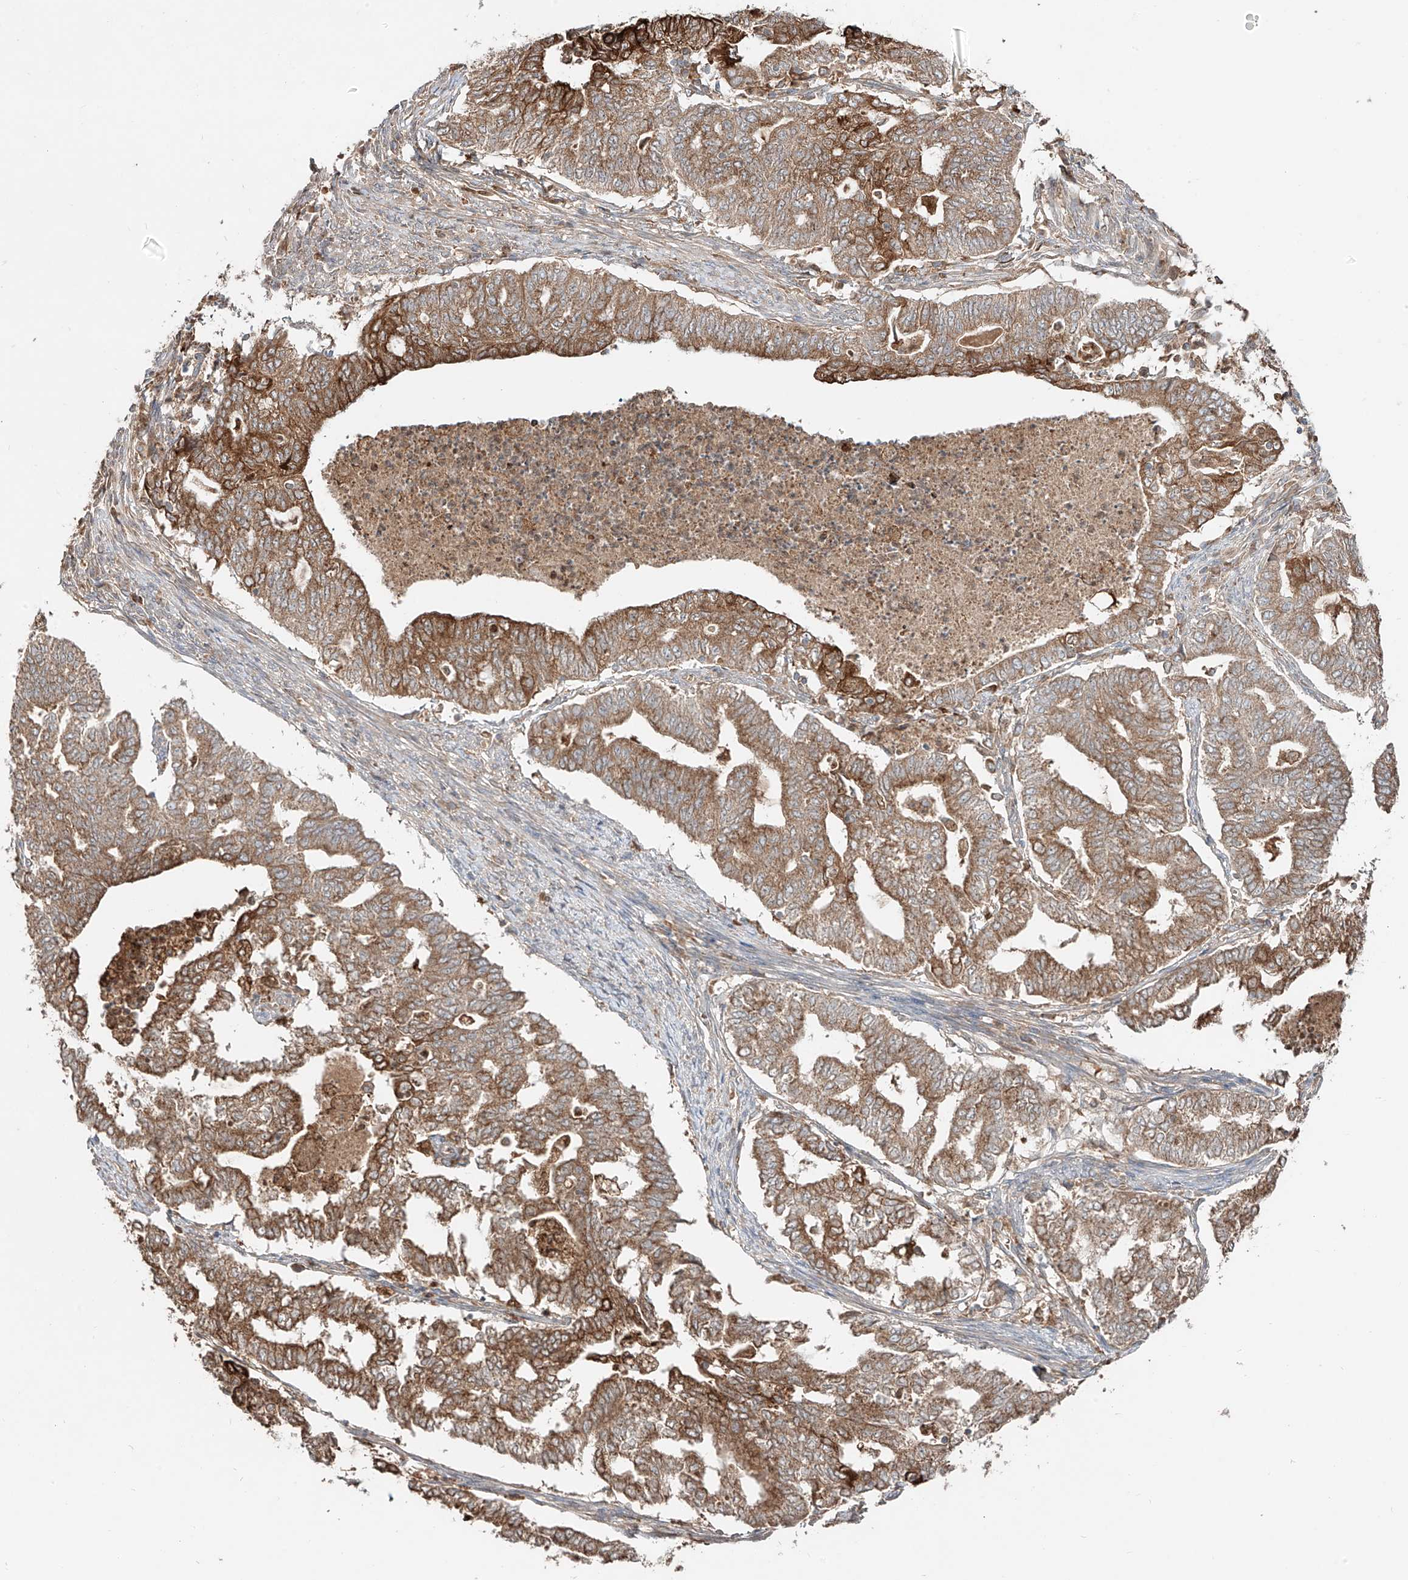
{"staining": {"intensity": "moderate", "quantity": ">75%", "location": "cytoplasmic/membranous"}, "tissue": "endometrial cancer", "cell_type": "Tumor cells", "image_type": "cancer", "snomed": [{"axis": "morphology", "description": "Adenocarcinoma, NOS"}, {"axis": "topography", "description": "Endometrium"}], "caption": "Endometrial adenocarcinoma stained for a protein reveals moderate cytoplasmic/membranous positivity in tumor cells. Nuclei are stained in blue.", "gene": "ERO1A", "patient": {"sex": "female", "age": 79}}